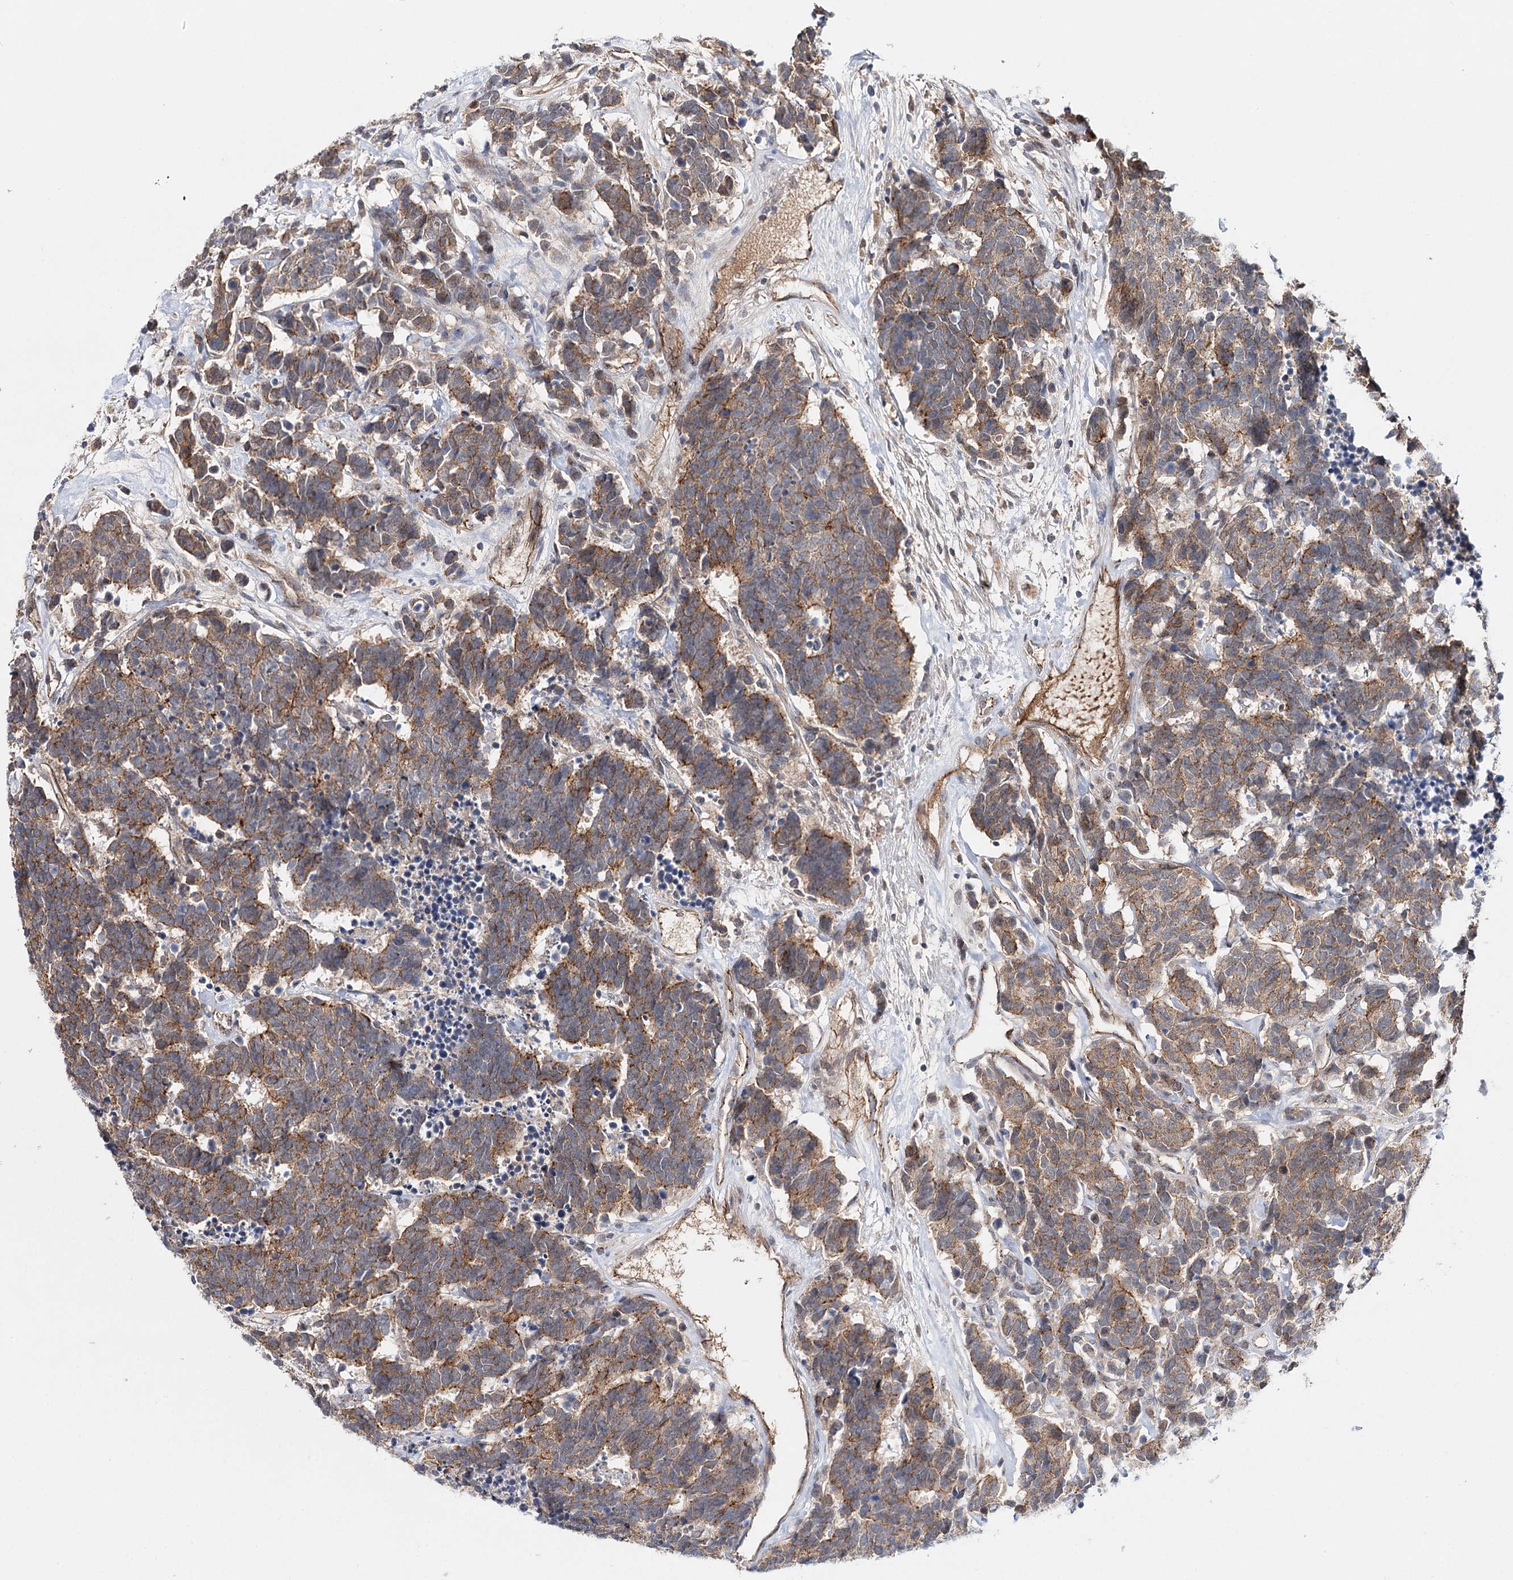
{"staining": {"intensity": "moderate", "quantity": ">75%", "location": "cytoplasmic/membranous"}, "tissue": "carcinoid", "cell_type": "Tumor cells", "image_type": "cancer", "snomed": [{"axis": "morphology", "description": "Carcinoma, NOS"}, {"axis": "morphology", "description": "Carcinoid, malignant, NOS"}, {"axis": "topography", "description": "Urinary bladder"}], "caption": "Immunohistochemical staining of carcinoma exhibits medium levels of moderate cytoplasmic/membranous positivity in about >75% of tumor cells. The protein of interest is shown in brown color, while the nuclei are stained blue.", "gene": "PKP4", "patient": {"sex": "male", "age": 57}}